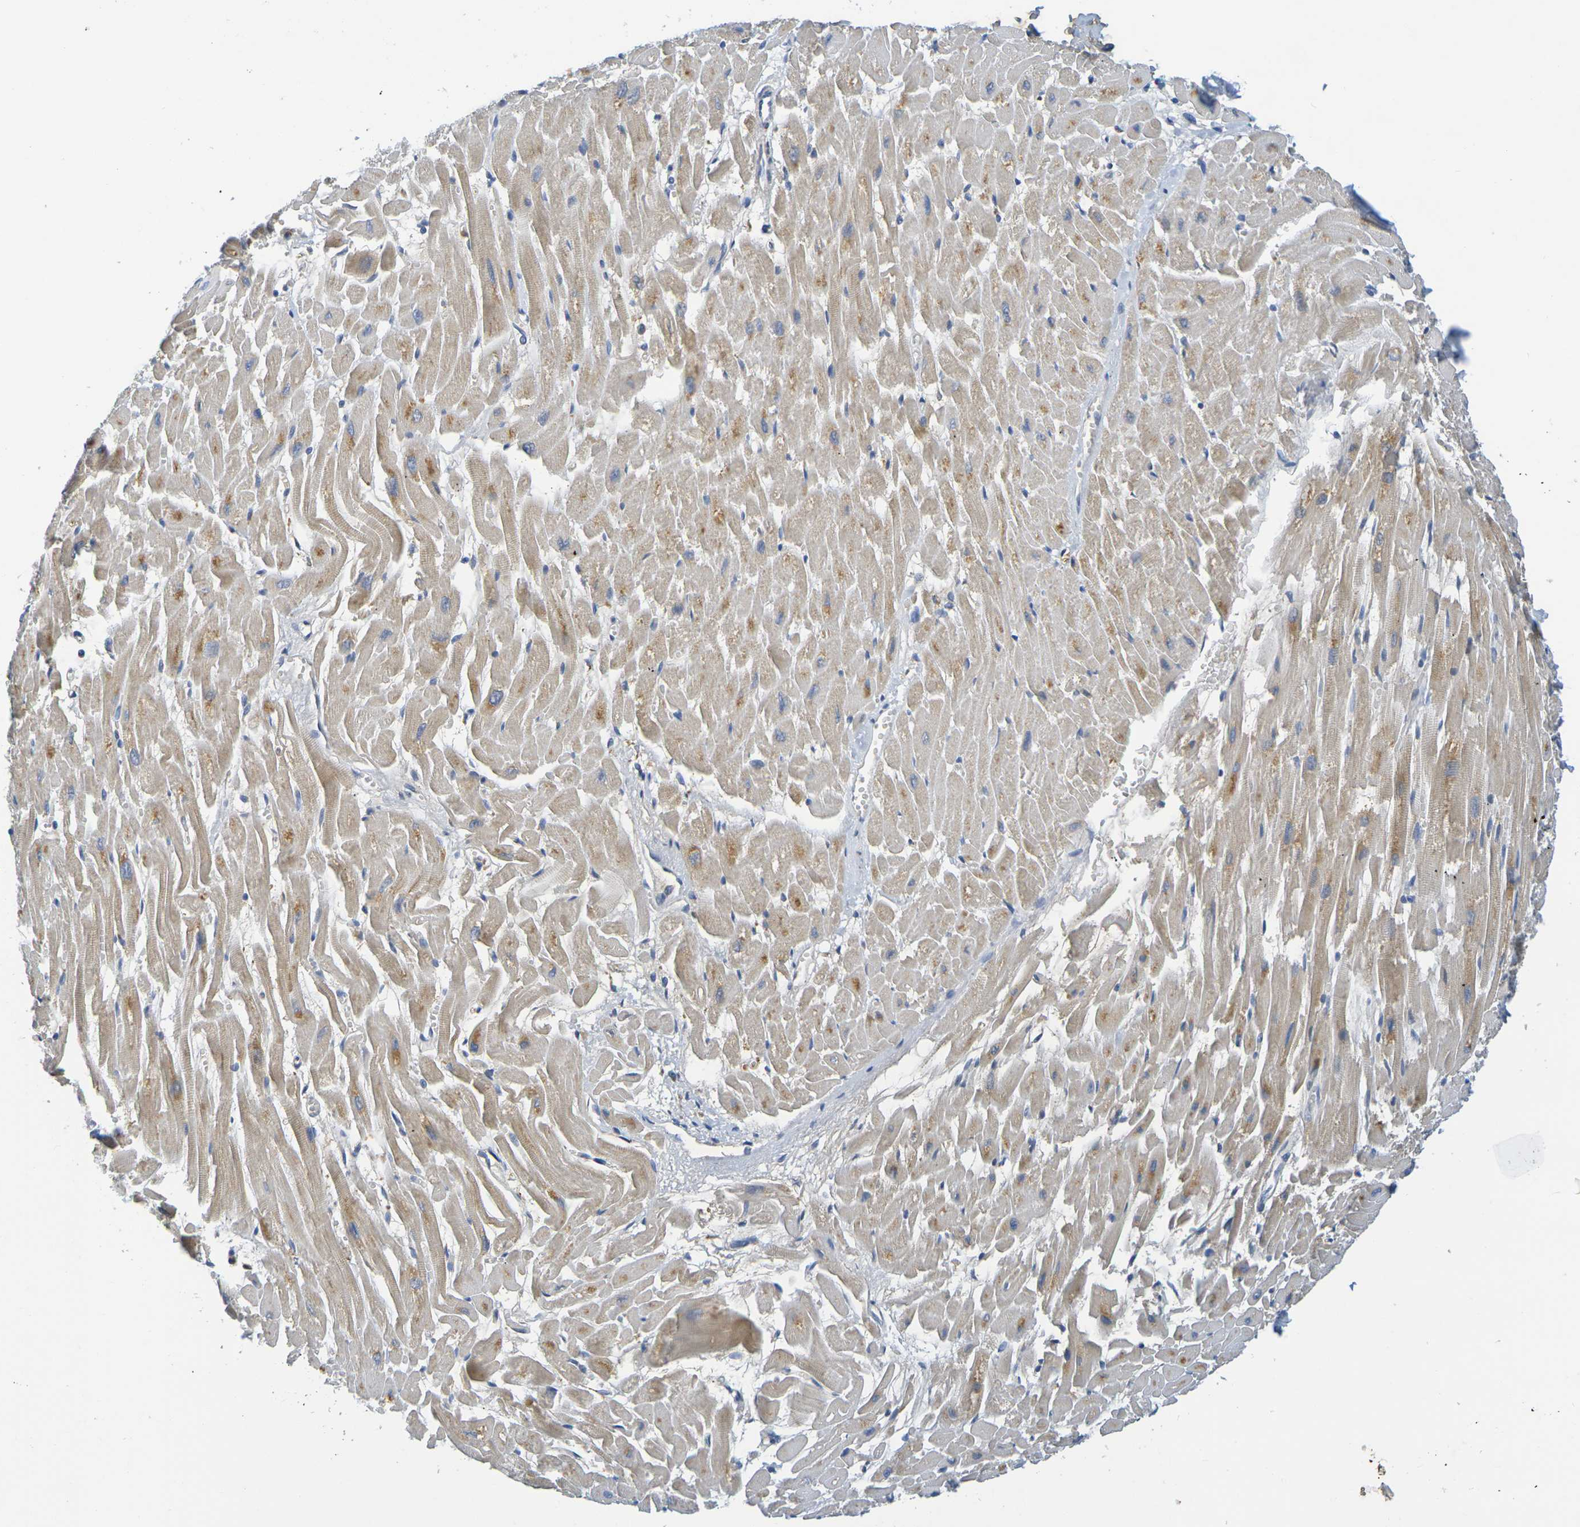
{"staining": {"intensity": "moderate", "quantity": "25%-75%", "location": "cytoplasmic/membranous"}, "tissue": "heart muscle", "cell_type": "Cardiomyocytes", "image_type": "normal", "snomed": [{"axis": "morphology", "description": "Normal tissue, NOS"}, {"axis": "topography", "description": "Heart"}], "caption": "A micrograph of human heart muscle stained for a protein demonstrates moderate cytoplasmic/membranous brown staining in cardiomyocytes.", "gene": "C1QA", "patient": {"sex": "female", "age": 19}}